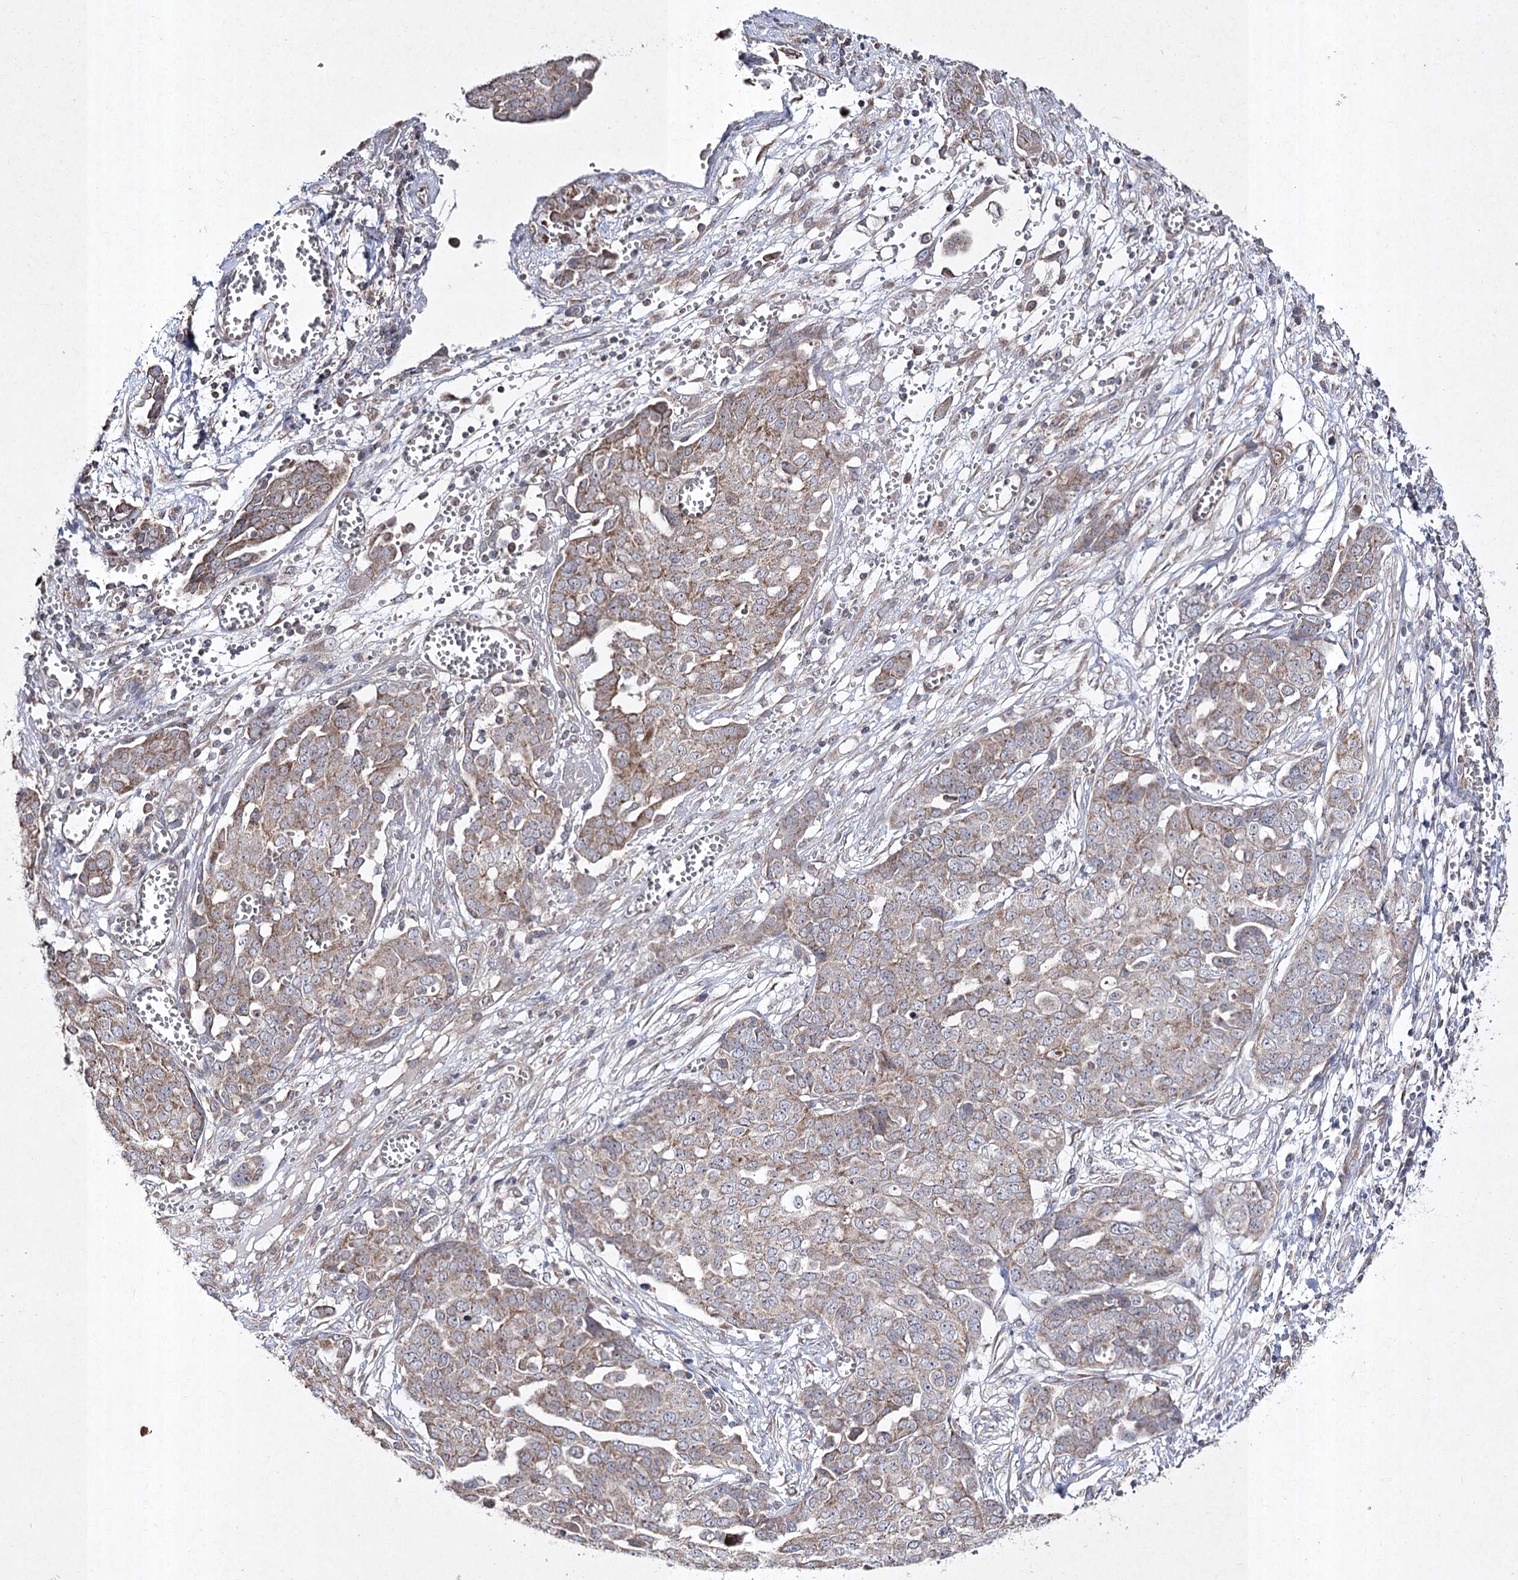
{"staining": {"intensity": "weak", "quantity": "25%-75%", "location": "cytoplasmic/membranous"}, "tissue": "ovarian cancer", "cell_type": "Tumor cells", "image_type": "cancer", "snomed": [{"axis": "morphology", "description": "Cystadenocarcinoma, serous, NOS"}, {"axis": "topography", "description": "Soft tissue"}, {"axis": "topography", "description": "Ovary"}], "caption": "Ovarian serous cystadenocarcinoma stained for a protein displays weak cytoplasmic/membranous positivity in tumor cells.", "gene": "FANCL", "patient": {"sex": "female", "age": 57}}